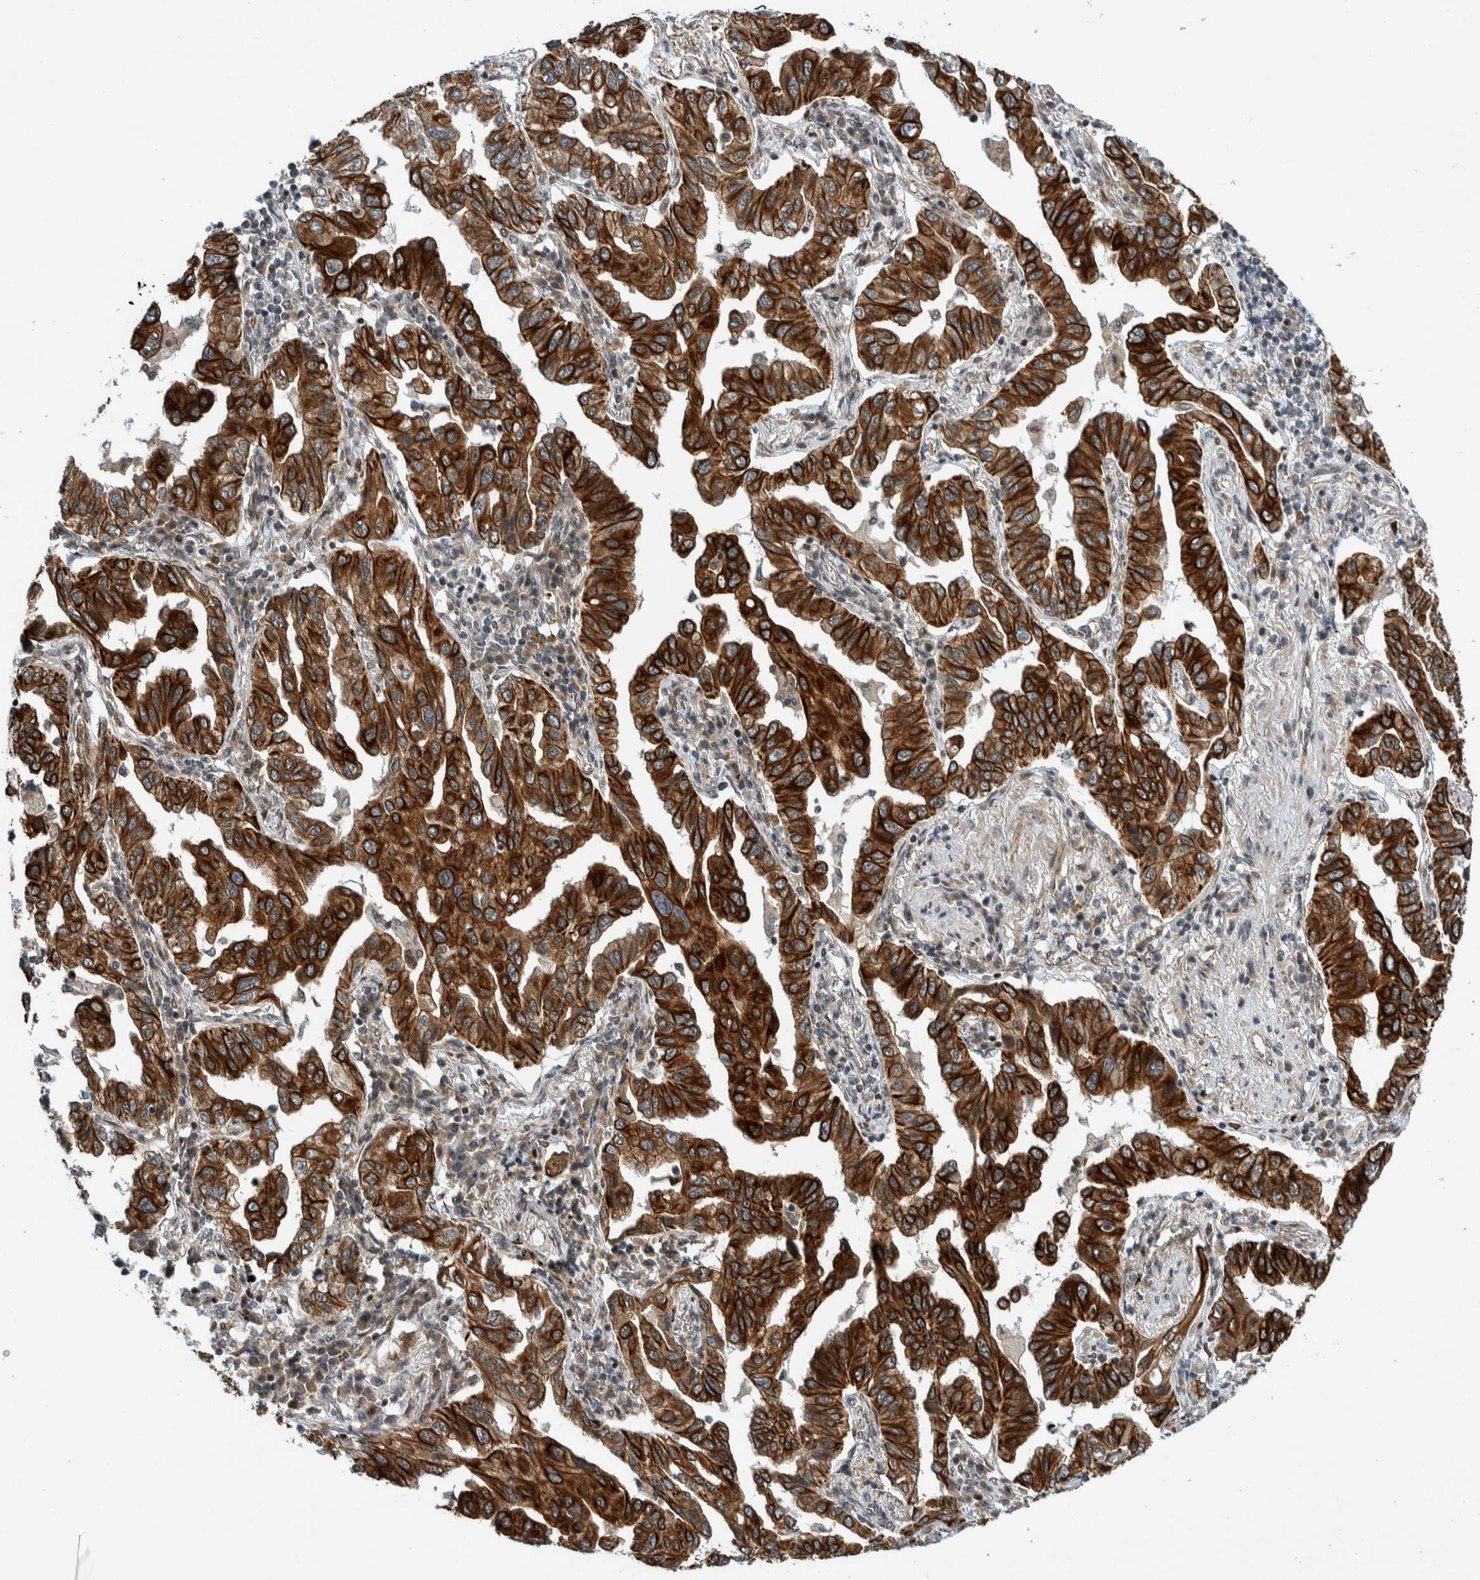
{"staining": {"intensity": "strong", "quantity": ">75%", "location": "cytoplasmic/membranous"}, "tissue": "lung cancer", "cell_type": "Tumor cells", "image_type": "cancer", "snomed": [{"axis": "morphology", "description": "Adenocarcinoma, NOS"}, {"axis": "topography", "description": "Lung"}], "caption": "Immunohistochemistry (IHC) of human adenocarcinoma (lung) displays high levels of strong cytoplasmic/membranous expression in approximately >75% of tumor cells. (DAB IHC with brightfield microscopy, high magnification).", "gene": "CCDC57", "patient": {"sex": "female", "age": 65}}